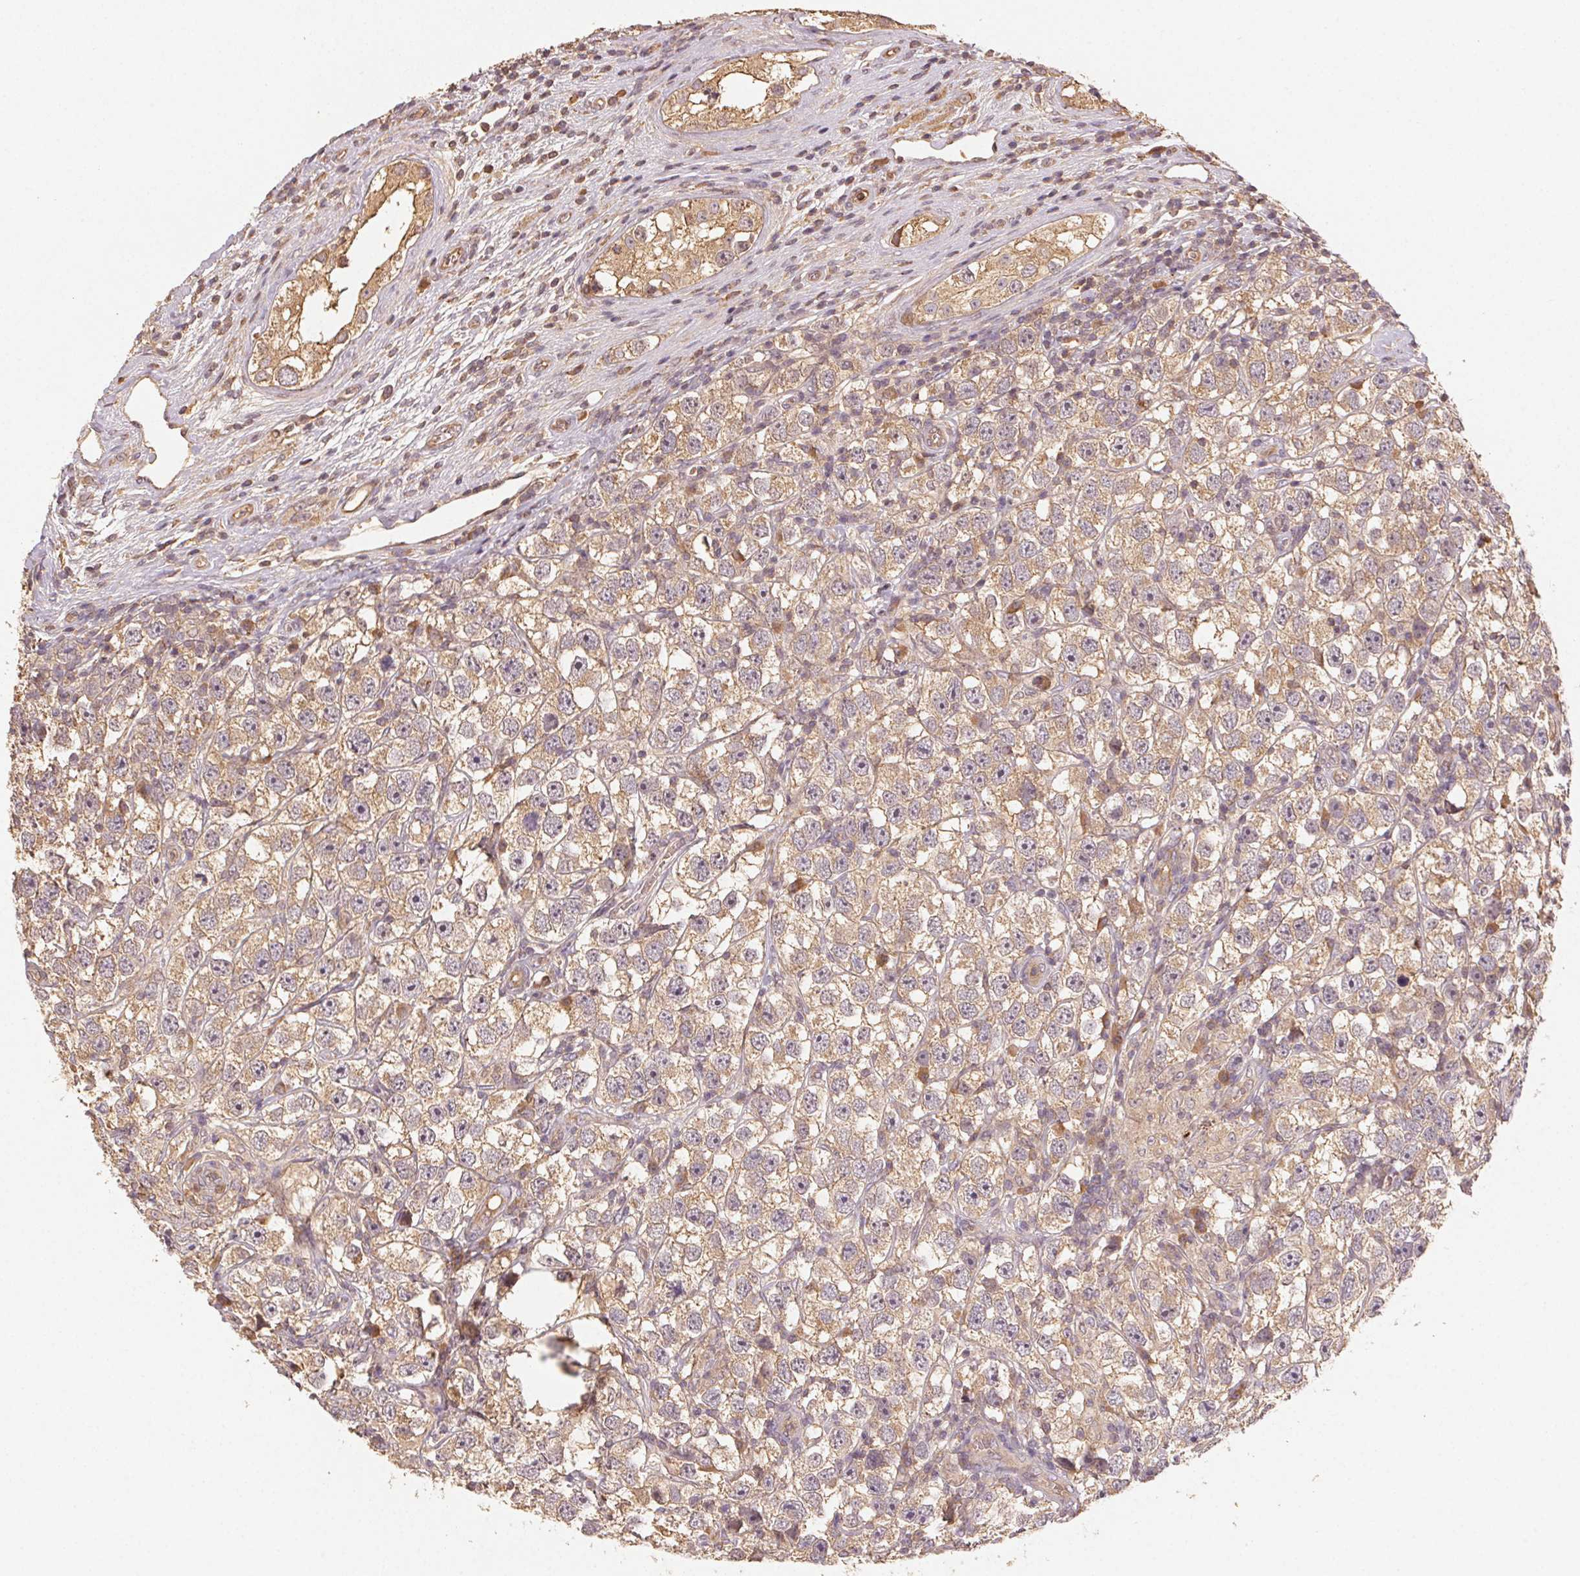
{"staining": {"intensity": "moderate", "quantity": ">75%", "location": "cytoplasmic/membranous"}, "tissue": "testis cancer", "cell_type": "Tumor cells", "image_type": "cancer", "snomed": [{"axis": "morphology", "description": "Seminoma, NOS"}, {"axis": "topography", "description": "Testis"}], "caption": "Protein staining by IHC exhibits moderate cytoplasmic/membranous staining in about >75% of tumor cells in seminoma (testis). The staining was performed using DAB, with brown indicating positive protein expression. Nuclei are stained blue with hematoxylin.", "gene": "RALA", "patient": {"sex": "male", "age": 26}}